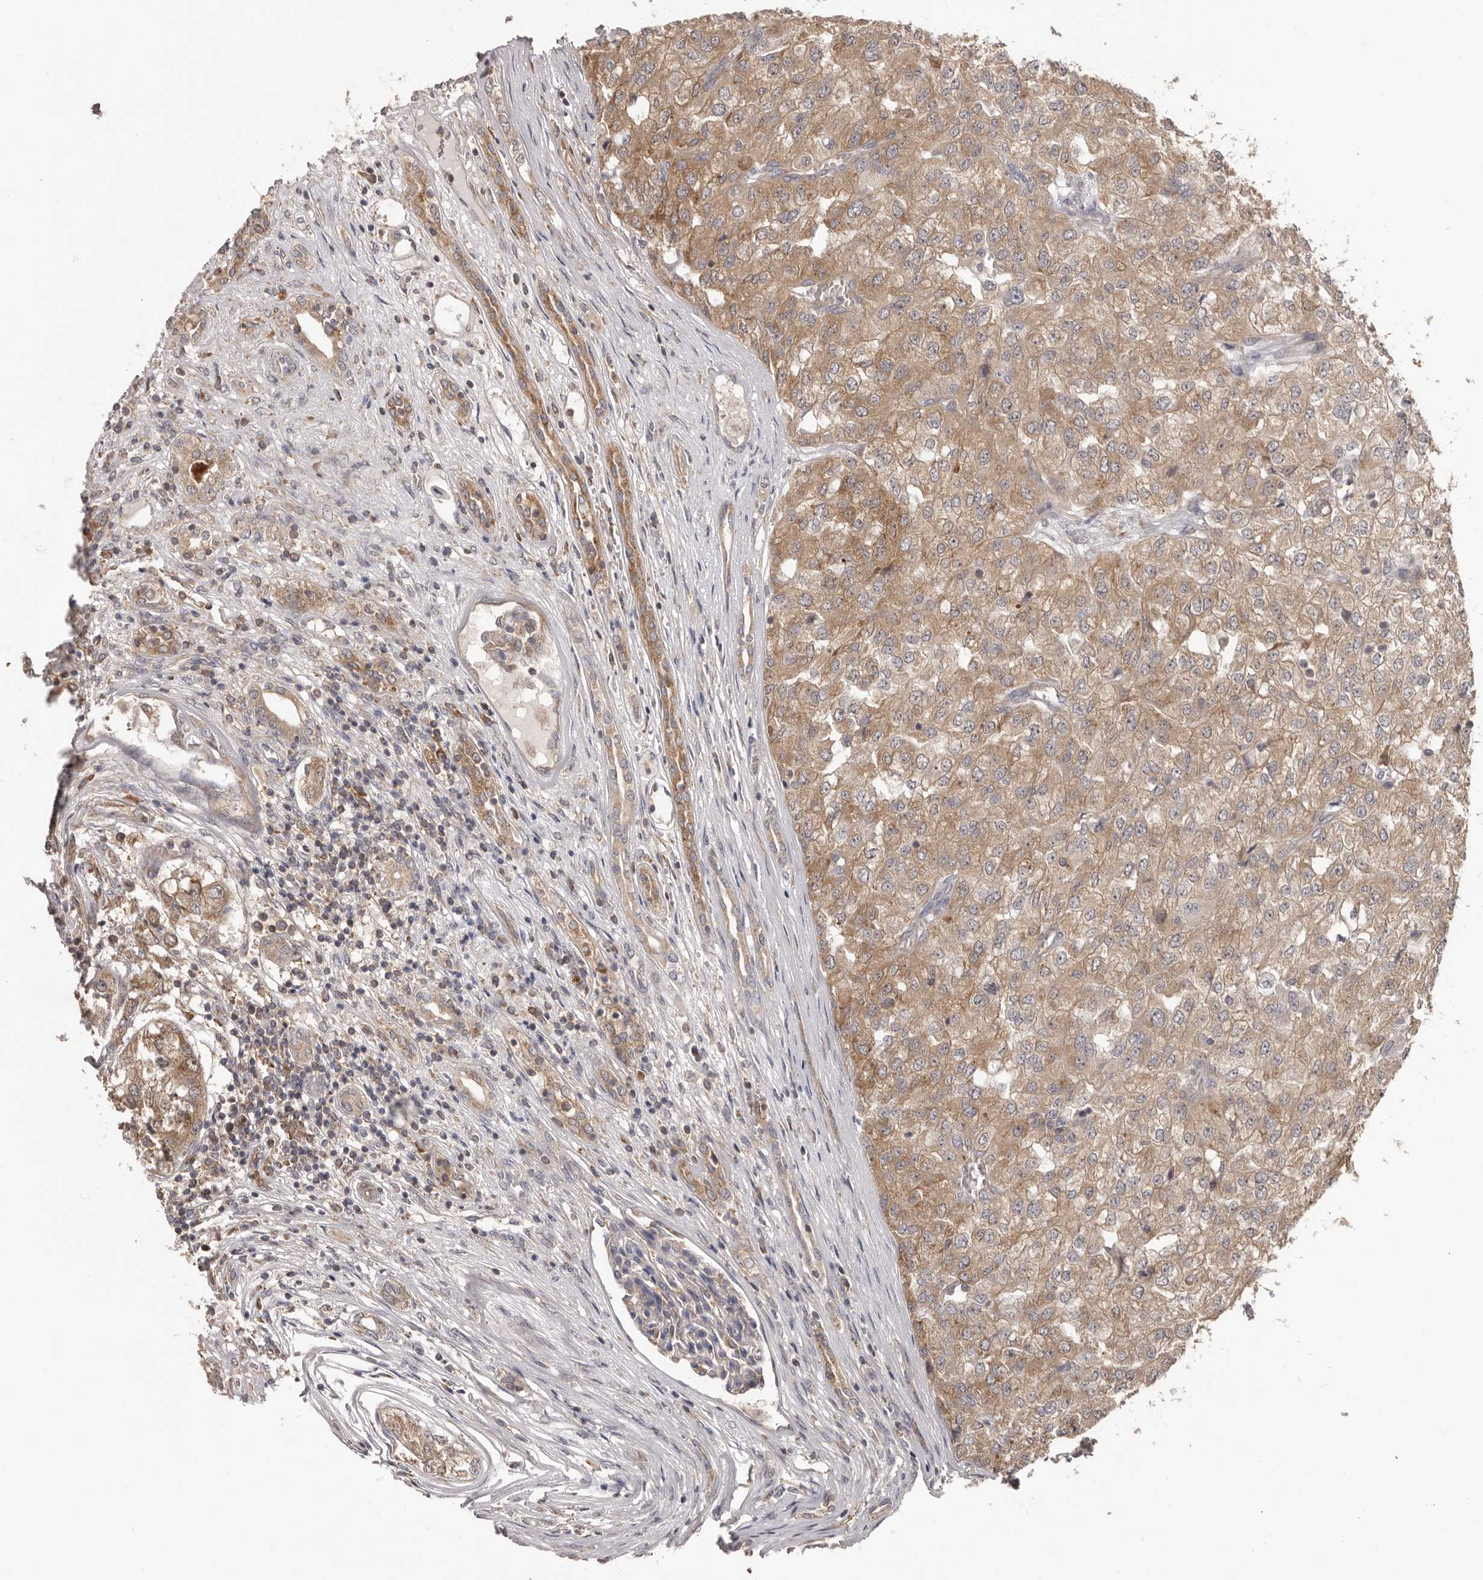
{"staining": {"intensity": "moderate", "quantity": ">75%", "location": "cytoplasmic/membranous"}, "tissue": "renal cancer", "cell_type": "Tumor cells", "image_type": "cancer", "snomed": [{"axis": "morphology", "description": "Adenocarcinoma, NOS"}, {"axis": "topography", "description": "Kidney"}], "caption": "Moderate cytoplasmic/membranous expression for a protein is appreciated in about >75% of tumor cells of renal adenocarcinoma using IHC.", "gene": "HBS1L", "patient": {"sex": "female", "age": 54}}